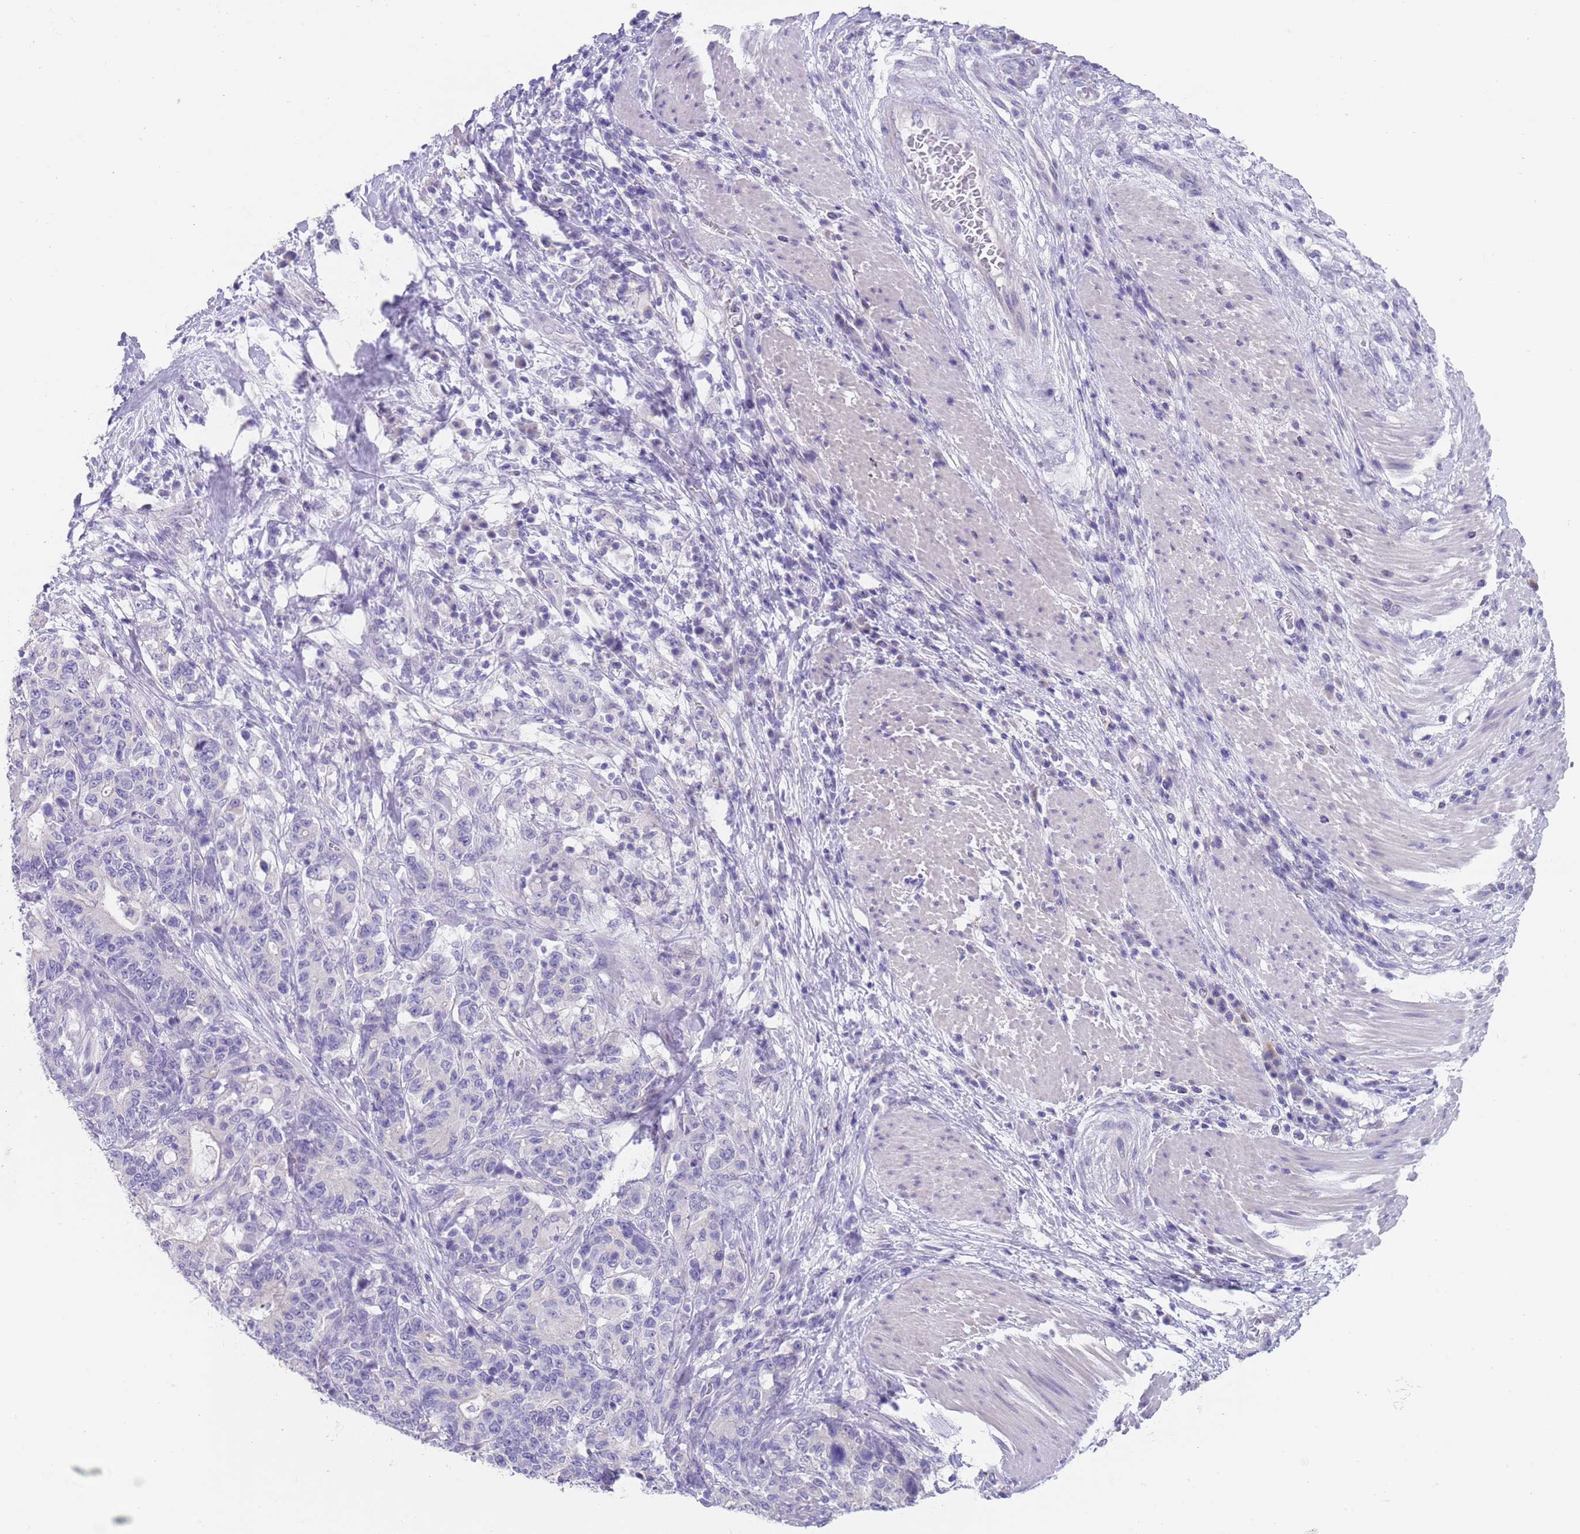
{"staining": {"intensity": "negative", "quantity": "none", "location": "none"}, "tissue": "stomach cancer", "cell_type": "Tumor cells", "image_type": "cancer", "snomed": [{"axis": "morphology", "description": "Normal tissue, NOS"}, {"axis": "morphology", "description": "Adenocarcinoma, NOS"}, {"axis": "topography", "description": "Stomach"}], "caption": "This is an immunohistochemistry (IHC) histopathology image of human stomach adenocarcinoma. There is no positivity in tumor cells.", "gene": "SPIRE2", "patient": {"sex": "female", "age": 64}}